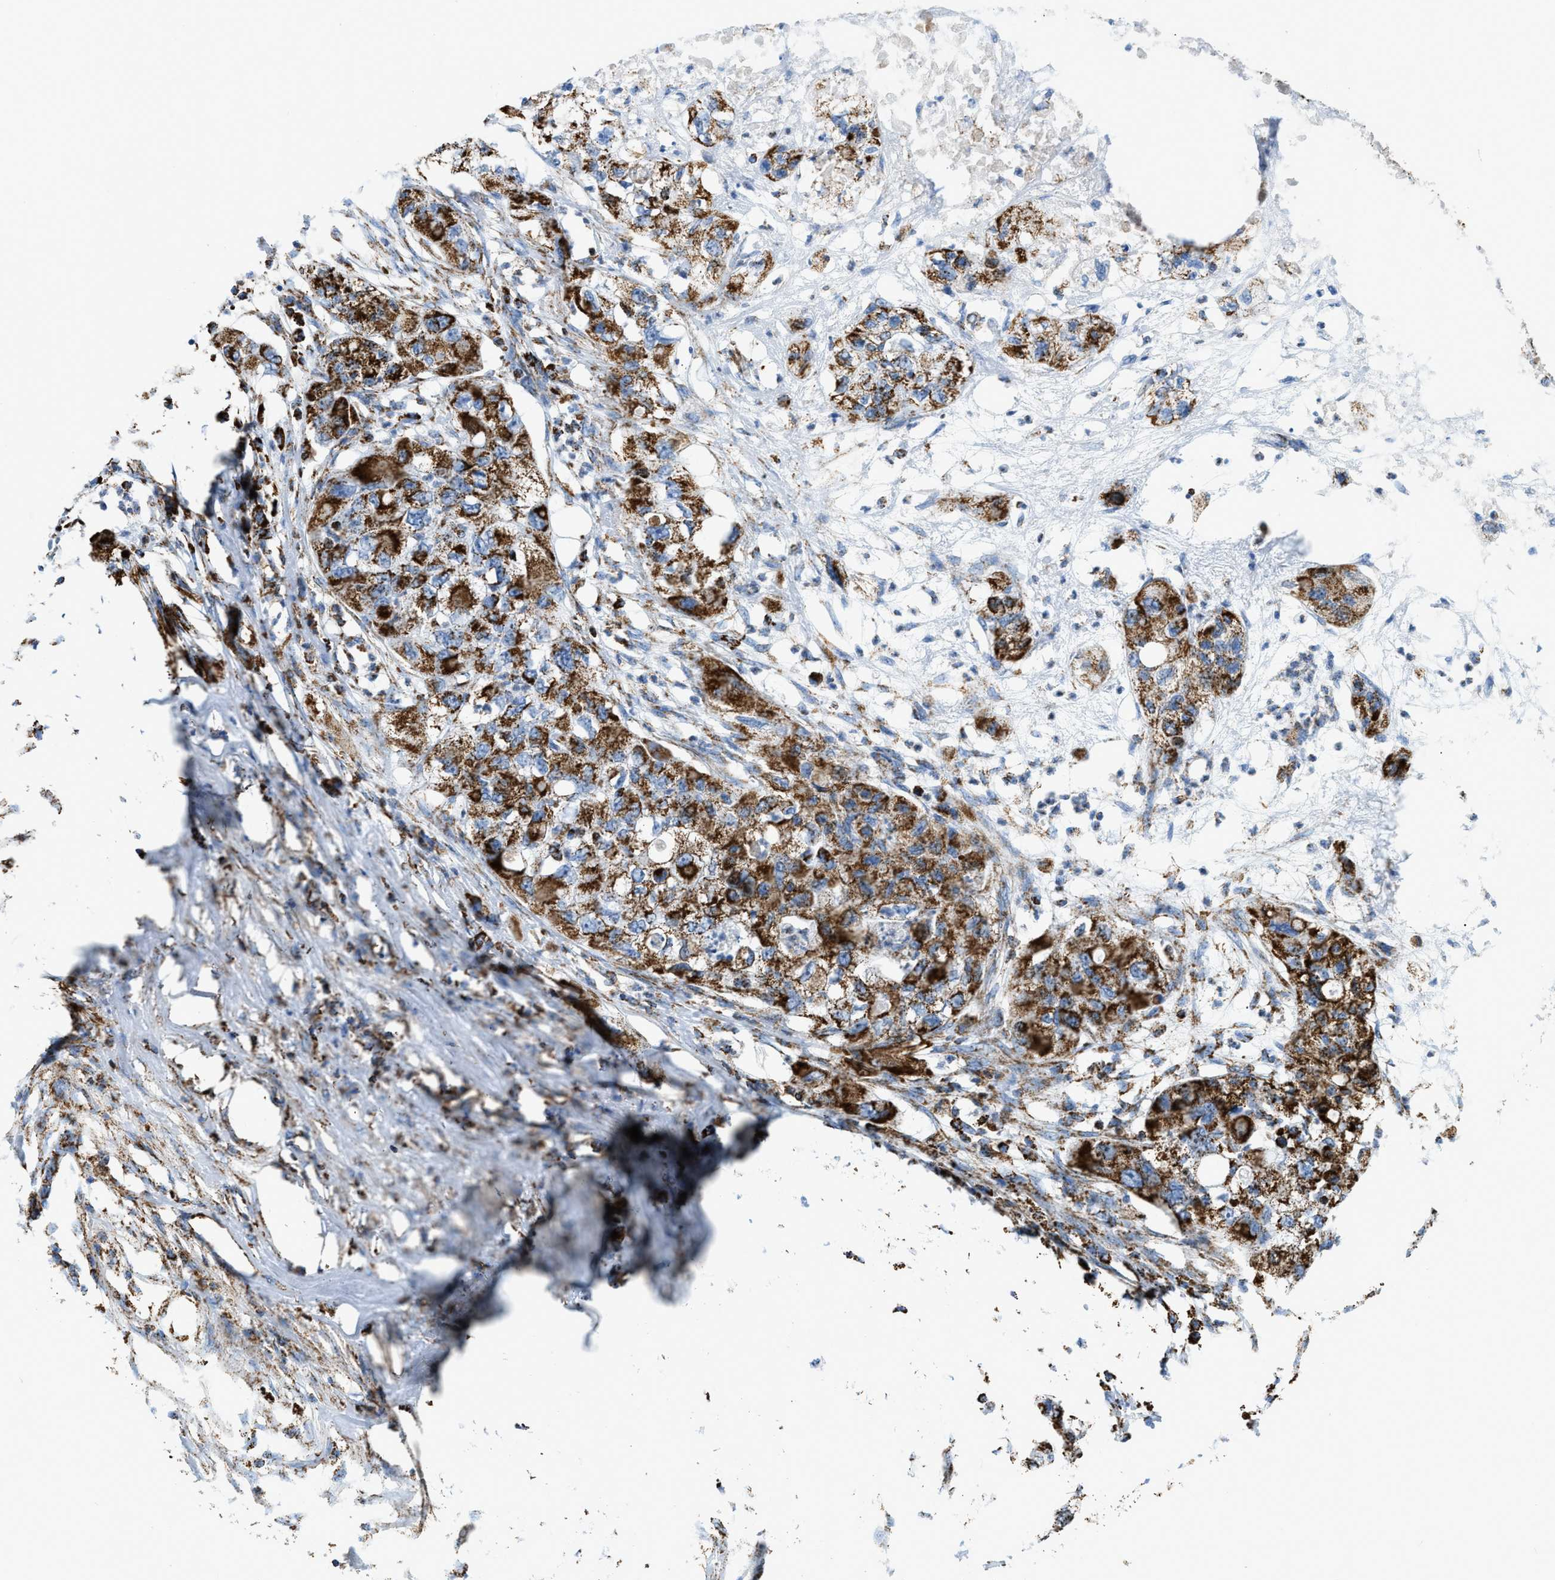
{"staining": {"intensity": "strong", "quantity": ">75%", "location": "cytoplasmic/membranous"}, "tissue": "pancreatic cancer", "cell_type": "Tumor cells", "image_type": "cancer", "snomed": [{"axis": "morphology", "description": "Adenocarcinoma, NOS"}, {"axis": "topography", "description": "Pancreas"}], "caption": "Strong cytoplasmic/membranous staining is present in approximately >75% of tumor cells in adenocarcinoma (pancreatic). (IHC, brightfield microscopy, high magnification).", "gene": "ETFB", "patient": {"sex": "female", "age": 78}}